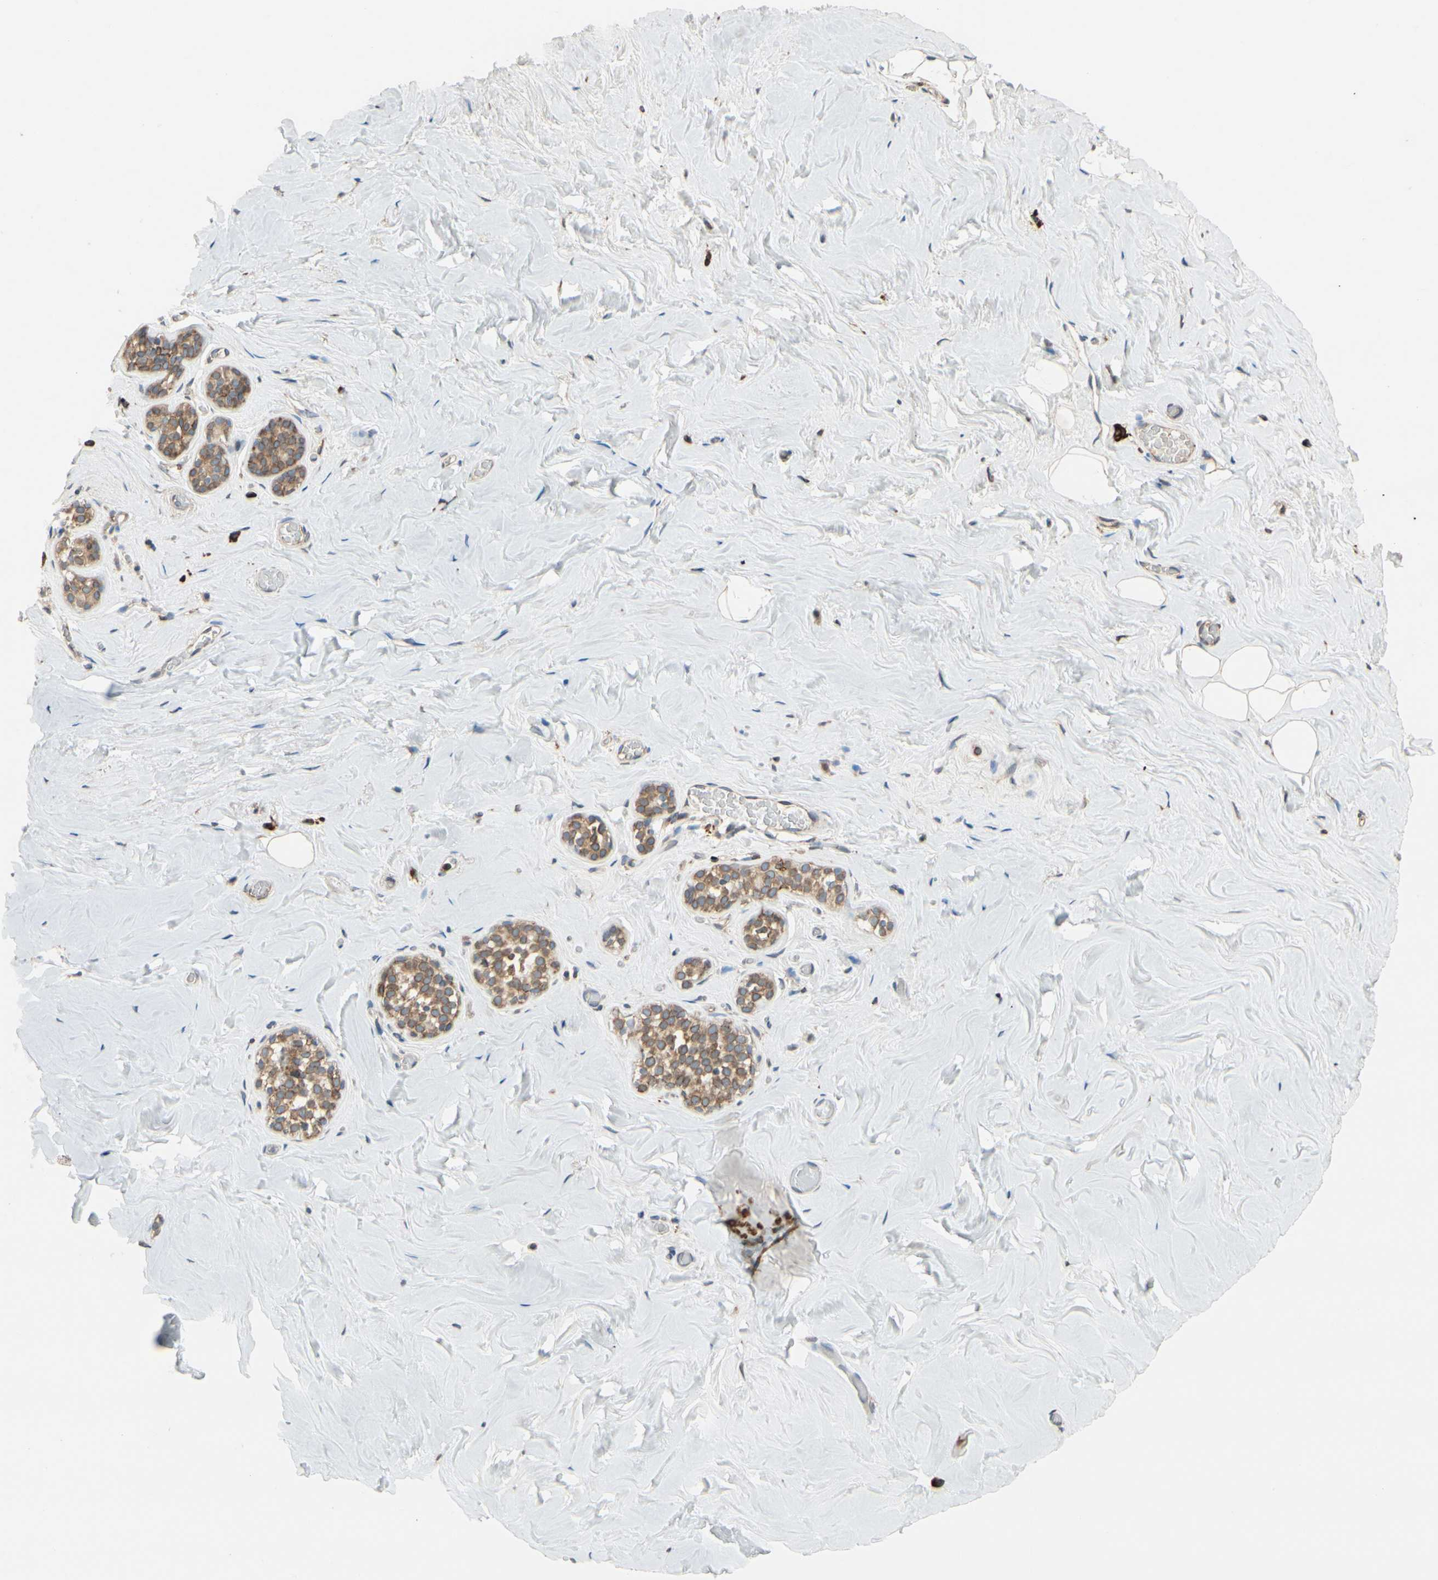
{"staining": {"intensity": "negative", "quantity": "none", "location": "none"}, "tissue": "breast", "cell_type": "Adipocytes", "image_type": "normal", "snomed": [{"axis": "morphology", "description": "Normal tissue, NOS"}, {"axis": "topography", "description": "Breast"}], "caption": "An image of breast stained for a protein demonstrates no brown staining in adipocytes. (Stains: DAB (3,3'-diaminobenzidine) immunohistochemistry with hematoxylin counter stain, Microscopy: brightfield microscopy at high magnification).", "gene": "RPN2", "patient": {"sex": "female", "age": 75}}